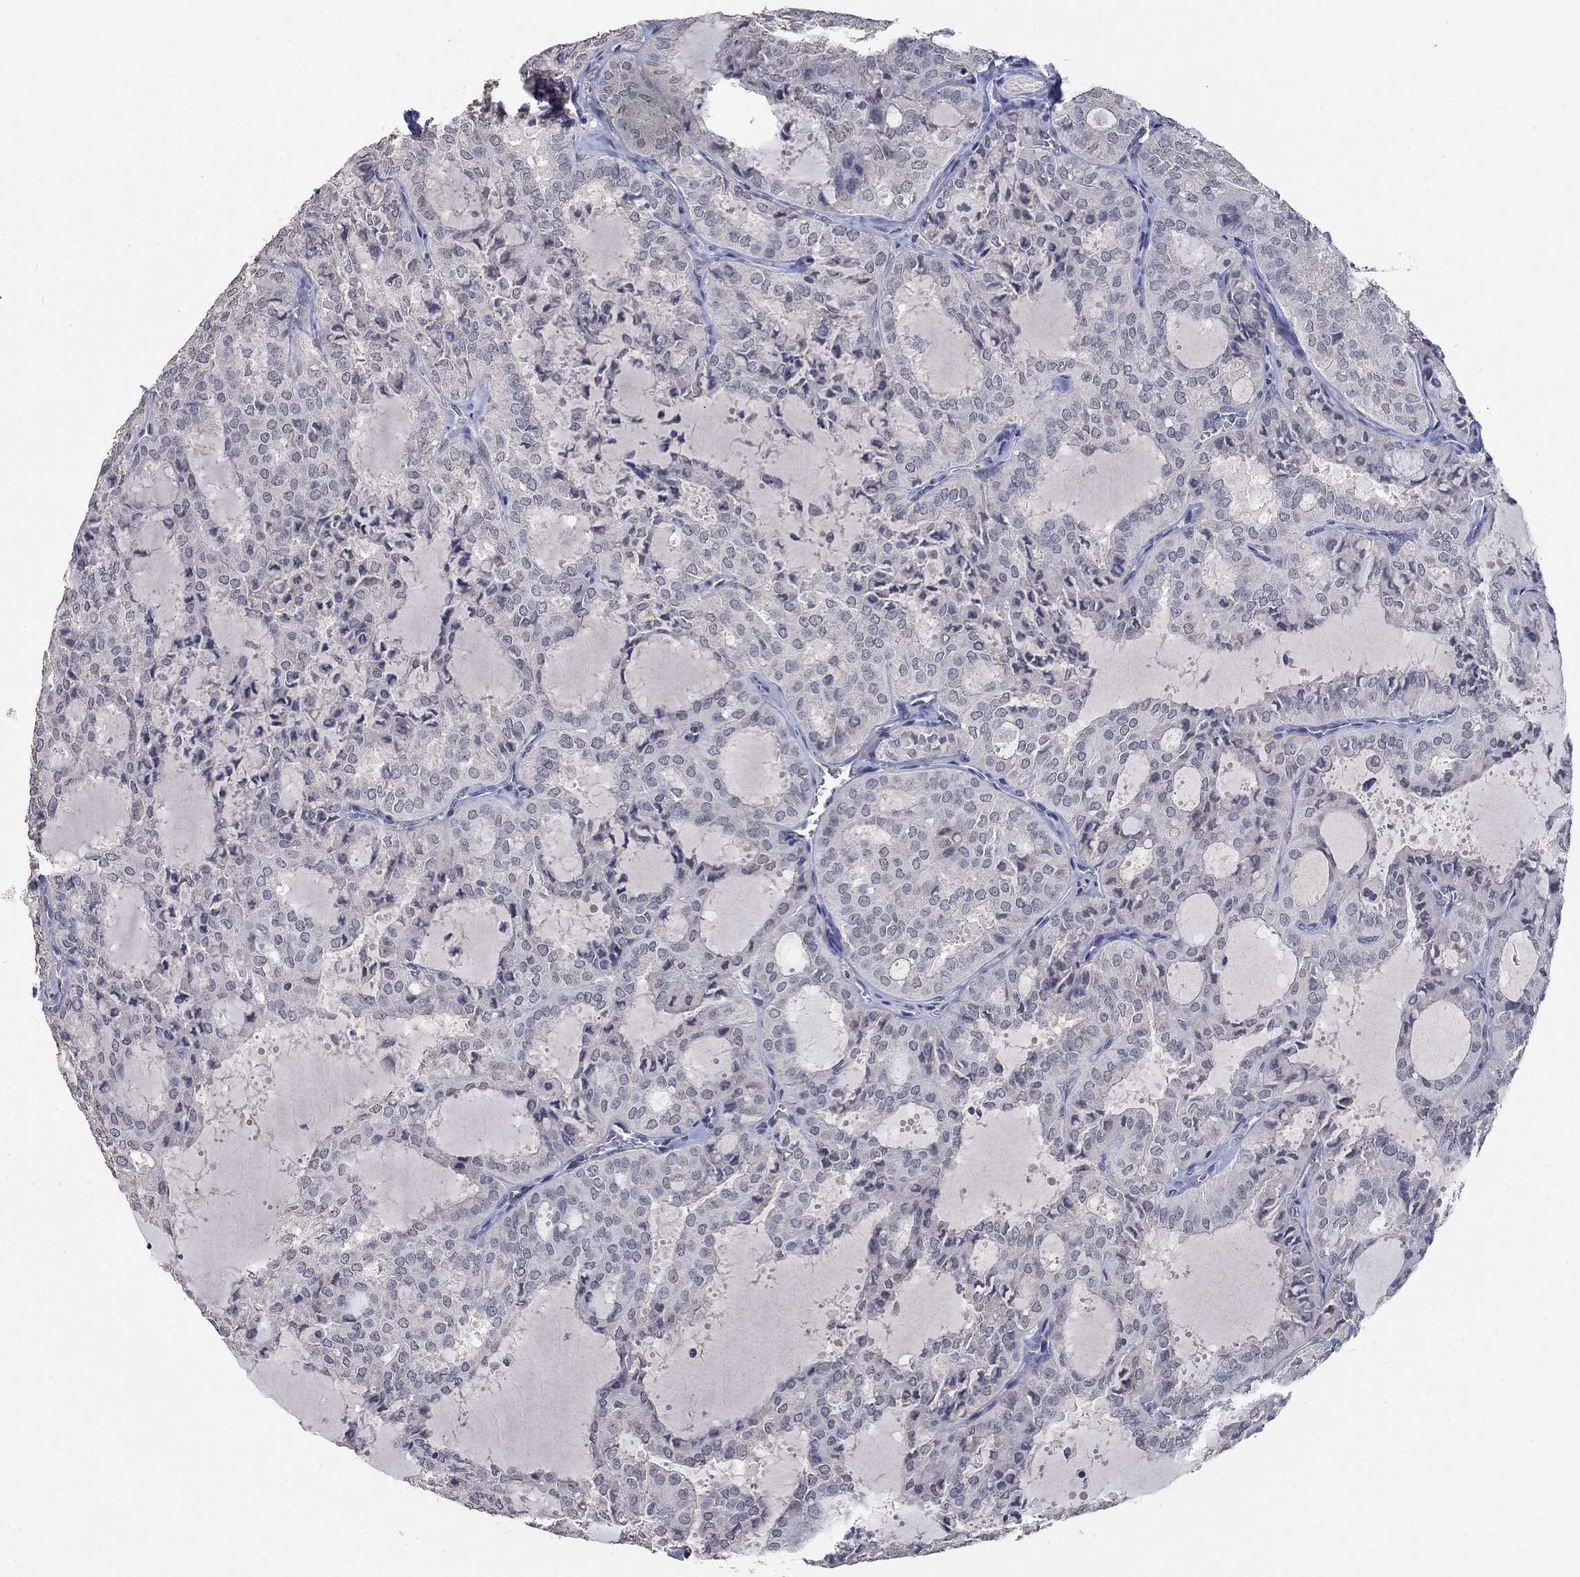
{"staining": {"intensity": "negative", "quantity": "none", "location": "none"}, "tissue": "thyroid cancer", "cell_type": "Tumor cells", "image_type": "cancer", "snomed": [{"axis": "morphology", "description": "Follicular adenoma carcinoma, NOS"}, {"axis": "topography", "description": "Thyroid gland"}], "caption": "Tumor cells are negative for brown protein staining in thyroid follicular adenoma carcinoma. (DAB immunohistochemistry, high magnification).", "gene": "ZBTB18", "patient": {"sex": "male", "age": 75}}